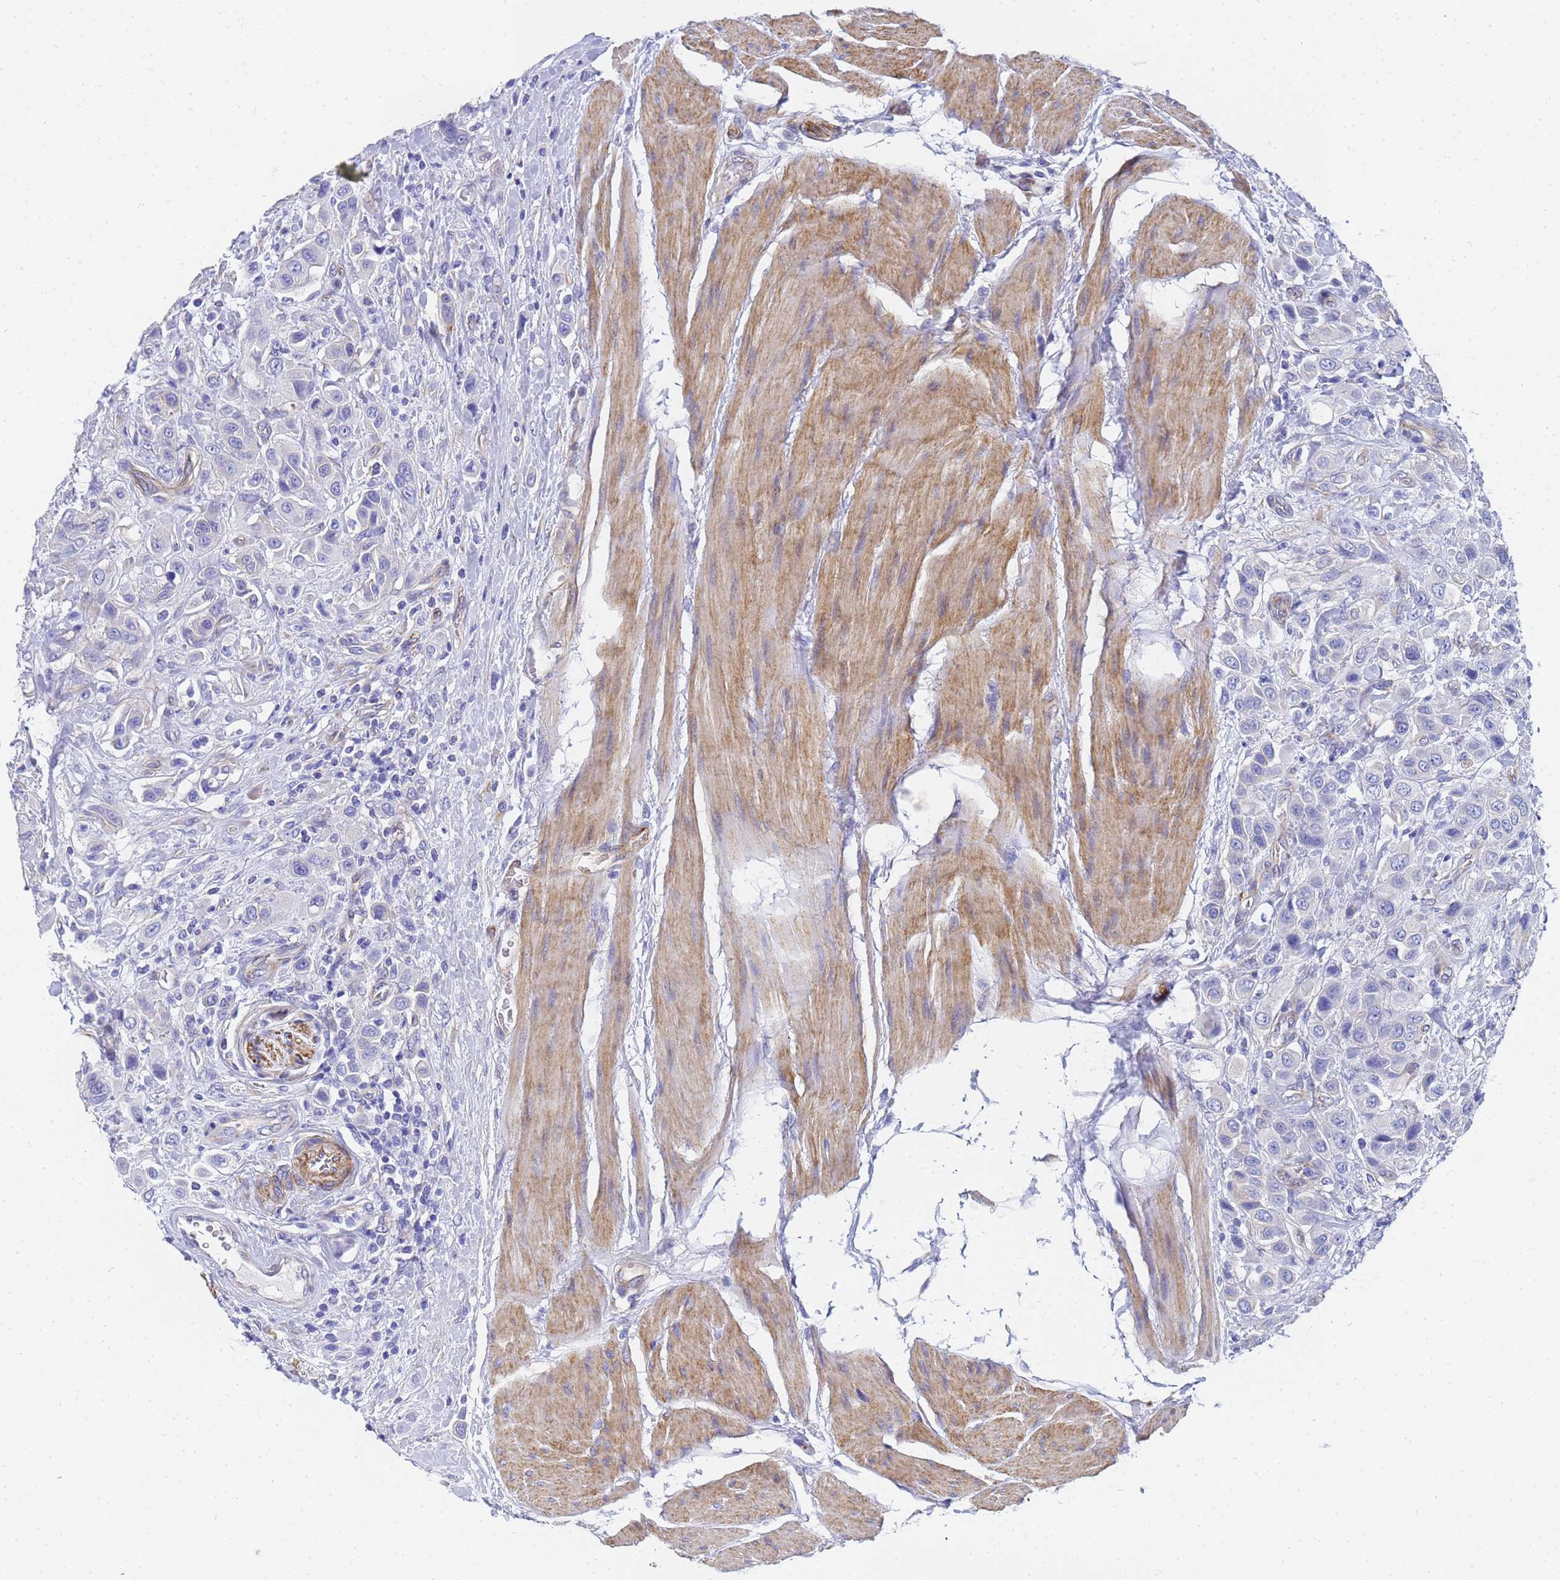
{"staining": {"intensity": "negative", "quantity": "none", "location": "none"}, "tissue": "urothelial cancer", "cell_type": "Tumor cells", "image_type": "cancer", "snomed": [{"axis": "morphology", "description": "Urothelial carcinoma, High grade"}, {"axis": "topography", "description": "Urinary bladder"}], "caption": "Tumor cells are negative for protein expression in human high-grade urothelial carcinoma.", "gene": "TUBB1", "patient": {"sex": "male", "age": 50}}